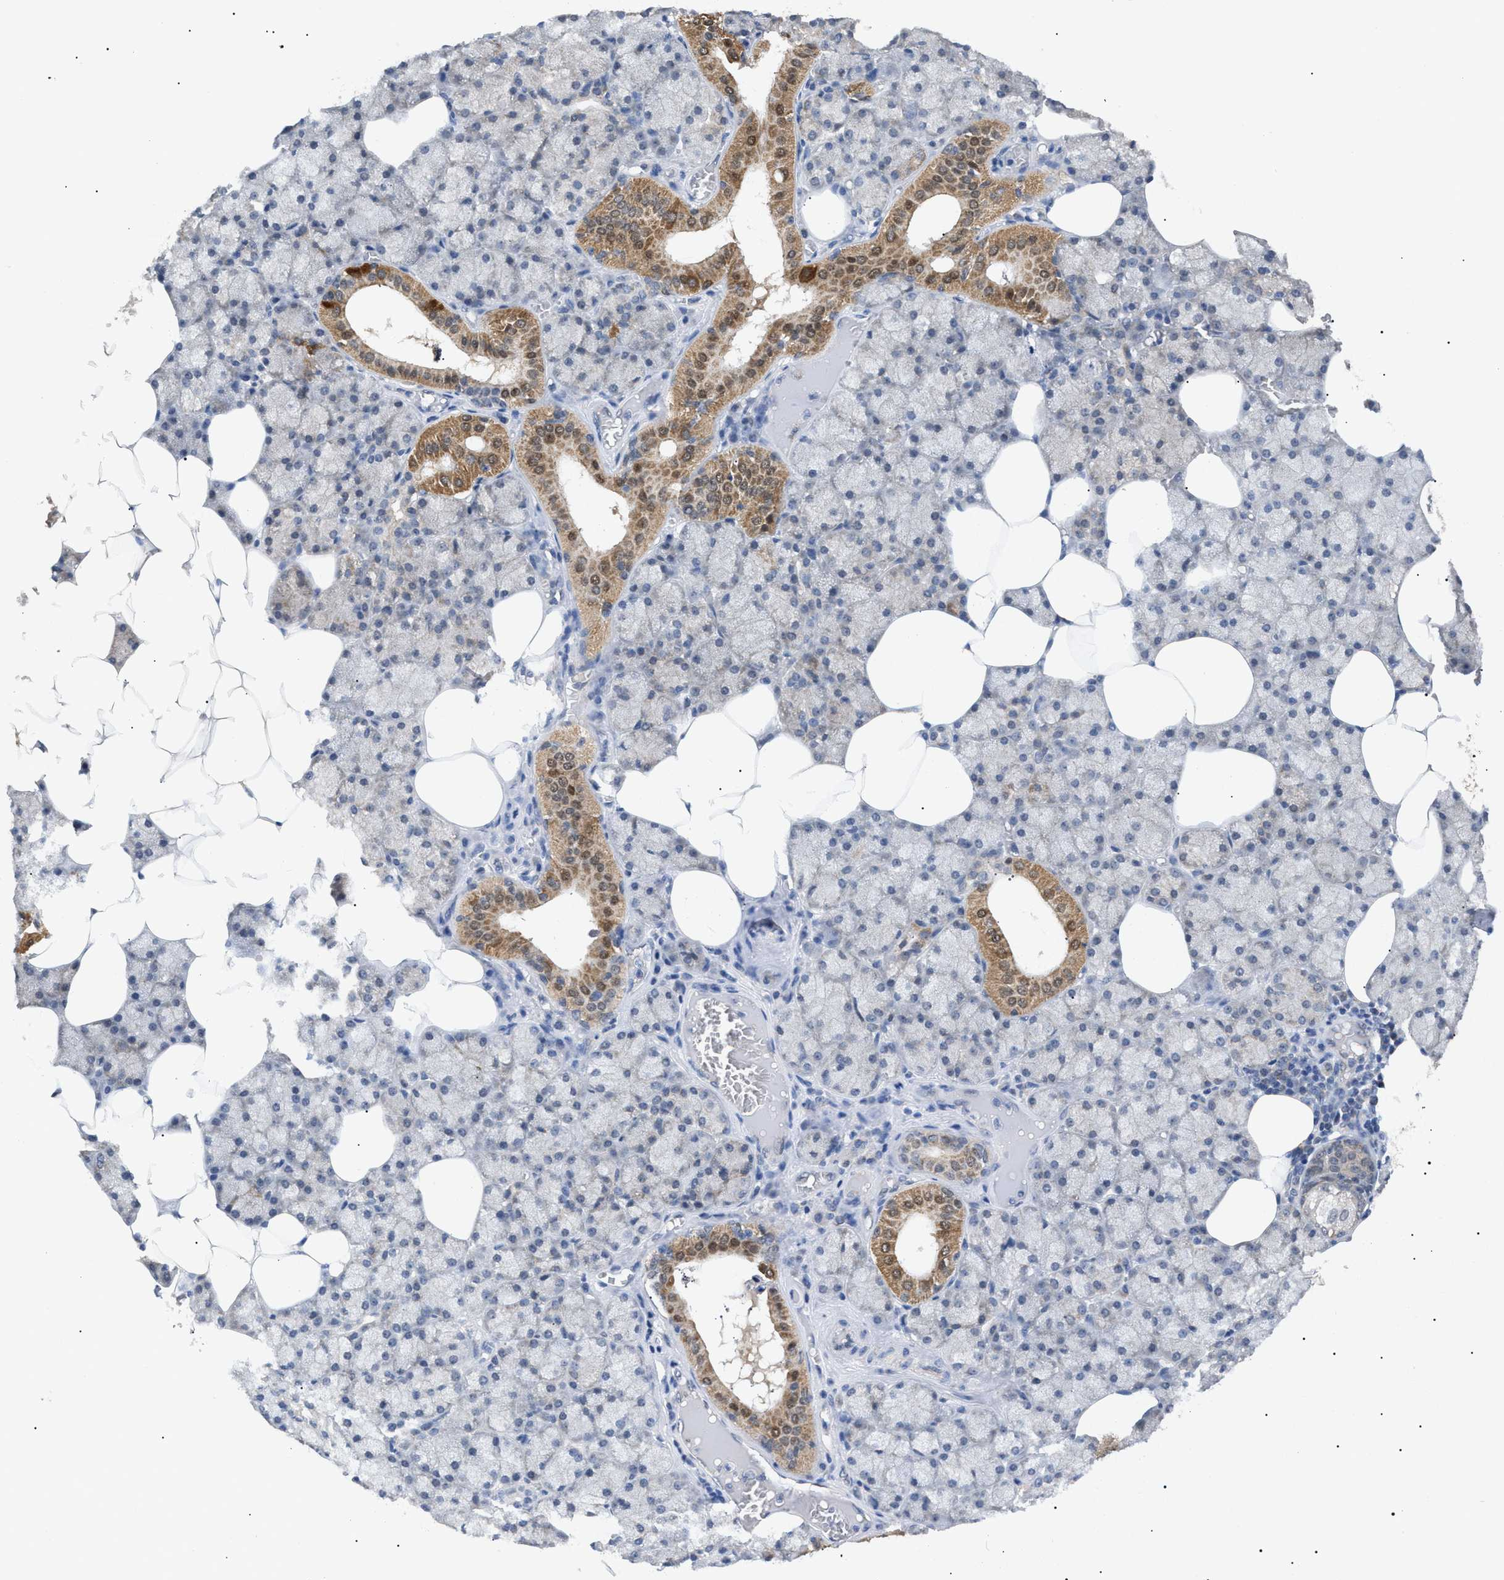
{"staining": {"intensity": "moderate", "quantity": "25%-75%", "location": "cytoplasmic/membranous"}, "tissue": "salivary gland", "cell_type": "Glandular cells", "image_type": "normal", "snomed": [{"axis": "morphology", "description": "Normal tissue, NOS"}, {"axis": "topography", "description": "Salivary gland"}], "caption": "Immunohistochemistry (IHC) histopathology image of unremarkable salivary gland stained for a protein (brown), which reveals medium levels of moderate cytoplasmic/membranous positivity in about 25%-75% of glandular cells.", "gene": "SIRT5", "patient": {"sex": "male", "age": 62}}